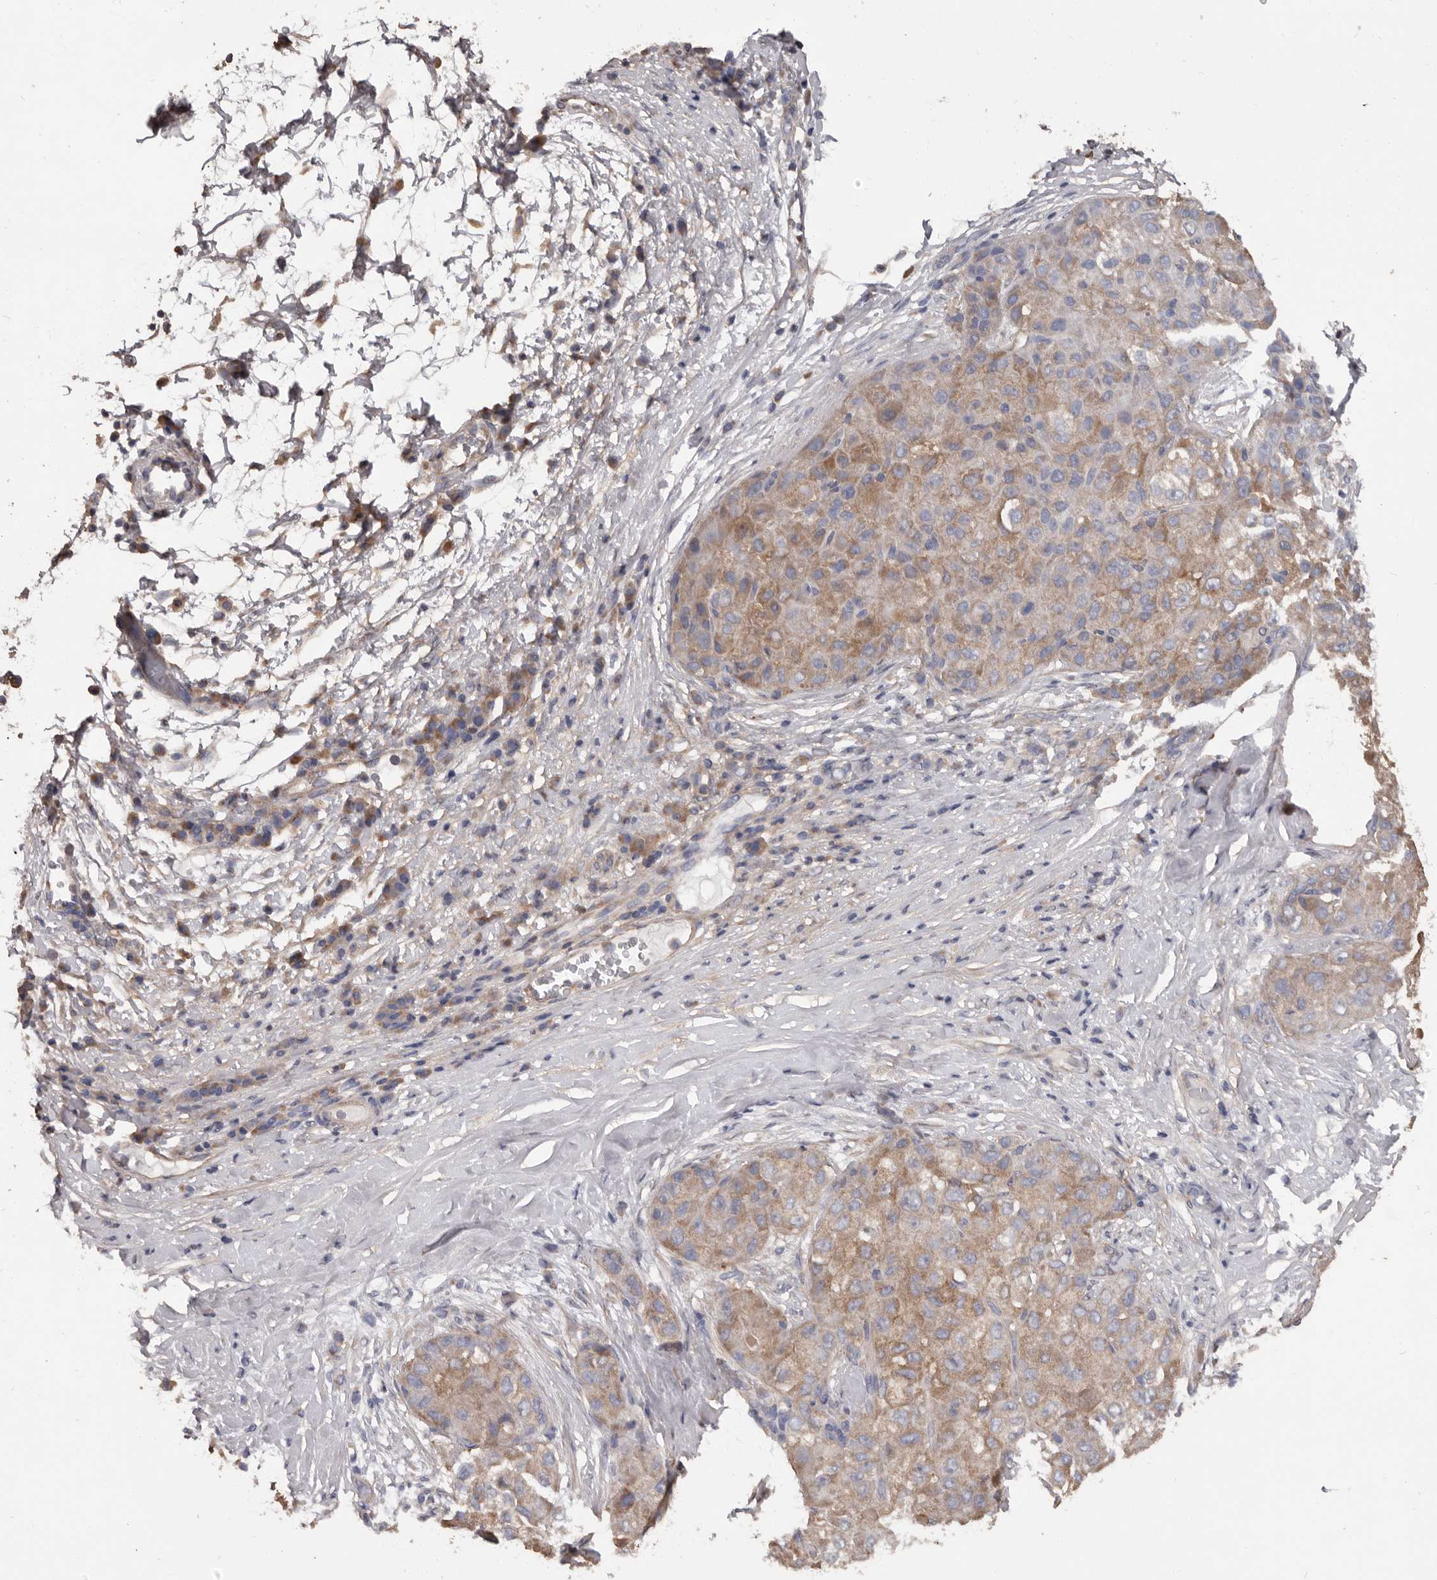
{"staining": {"intensity": "moderate", "quantity": ">75%", "location": "cytoplasmic/membranous"}, "tissue": "liver cancer", "cell_type": "Tumor cells", "image_type": "cancer", "snomed": [{"axis": "morphology", "description": "Carcinoma, Hepatocellular, NOS"}, {"axis": "topography", "description": "Liver"}], "caption": "High-power microscopy captured an IHC photomicrograph of liver hepatocellular carcinoma, revealing moderate cytoplasmic/membranous staining in about >75% of tumor cells. (Brightfield microscopy of DAB IHC at high magnification).", "gene": "ADAMTS2", "patient": {"sex": "male", "age": 80}}